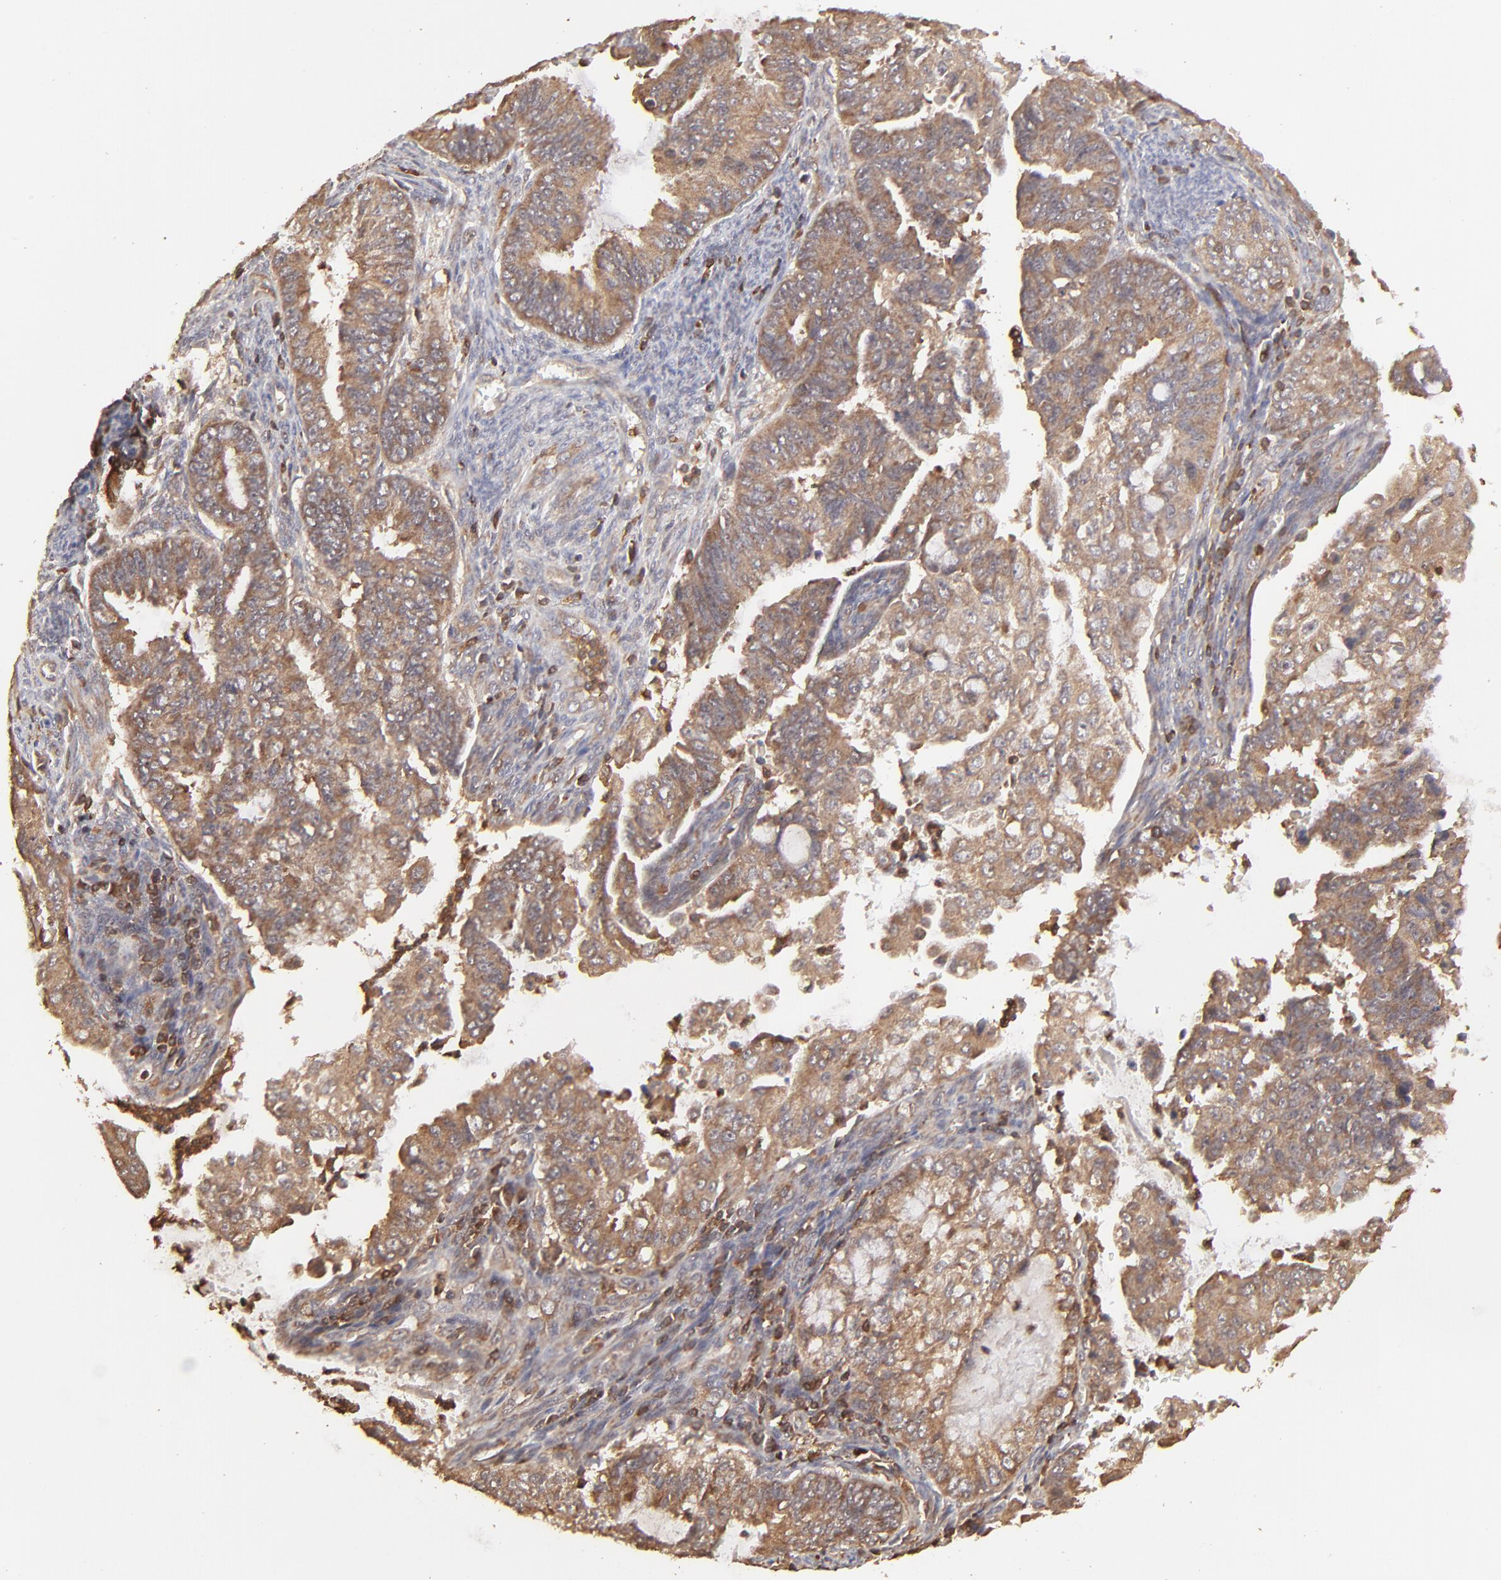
{"staining": {"intensity": "moderate", "quantity": ">75%", "location": "cytoplasmic/membranous"}, "tissue": "endometrial cancer", "cell_type": "Tumor cells", "image_type": "cancer", "snomed": [{"axis": "morphology", "description": "Adenocarcinoma, NOS"}, {"axis": "topography", "description": "Endometrium"}], "caption": "Immunohistochemical staining of adenocarcinoma (endometrial) displays medium levels of moderate cytoplasmic/membranous positivity in approximately >75% of tumor cells.", "gene": "STON2", "patient": {"sex": "female", "age": 75}}